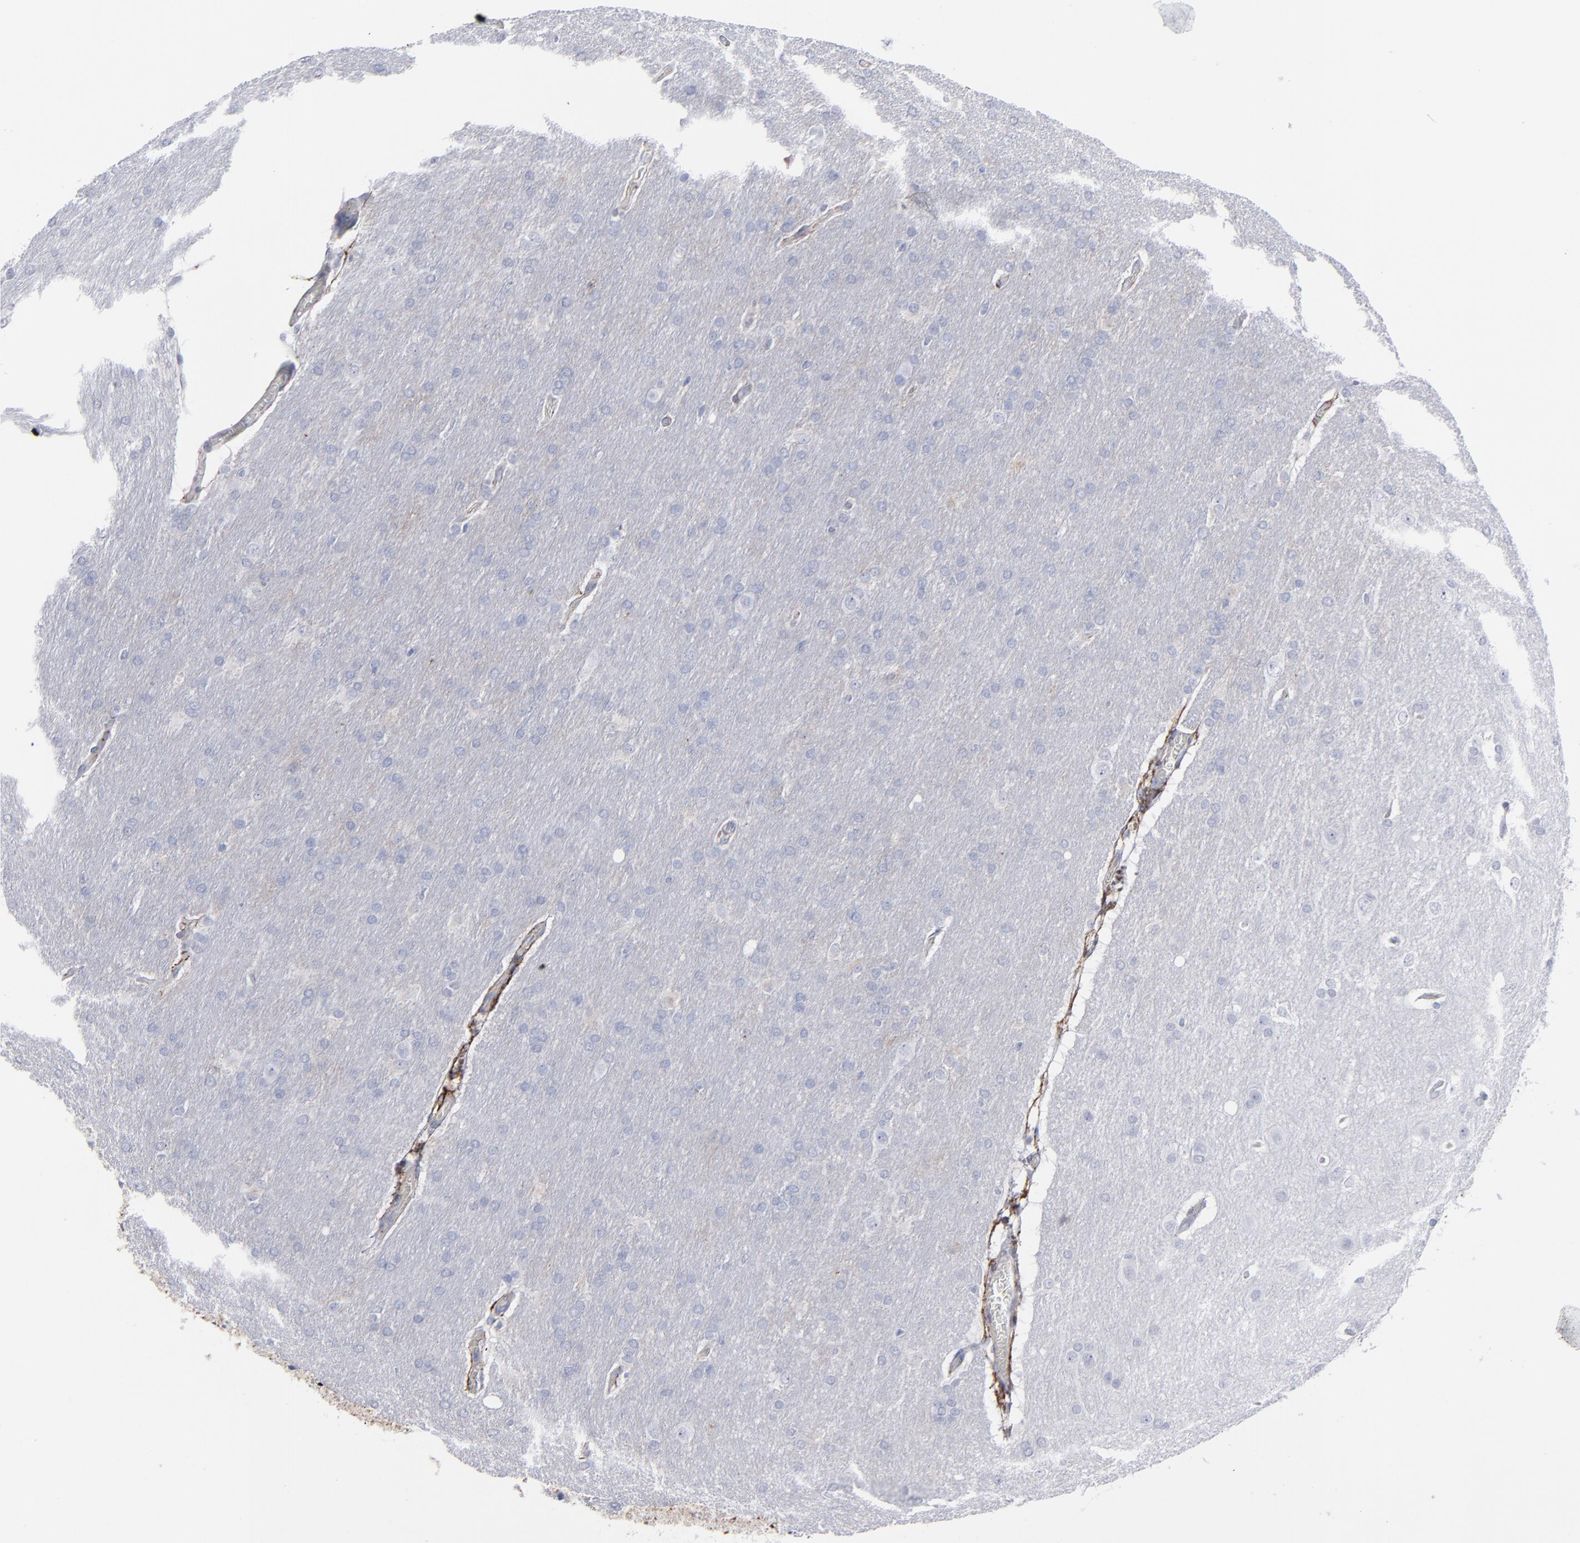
{"staining": {"intensity": "negative", "quantity": "none", "location": "none"}, "tissue": "glioma", "cell_type": "Tumor cells", "image_type": "cancer", "snomed": [{"axis": "morphology", "description": "Glioma, malignant, Low grade"}, {"axis": "topography", "description": "Brain"}], "caption": "Tumor cells are negative for brown protein staining in low-grade glioma (malignant).", "gene": "EMILIN1", "patient": {"sex": "female", "age": 32}}